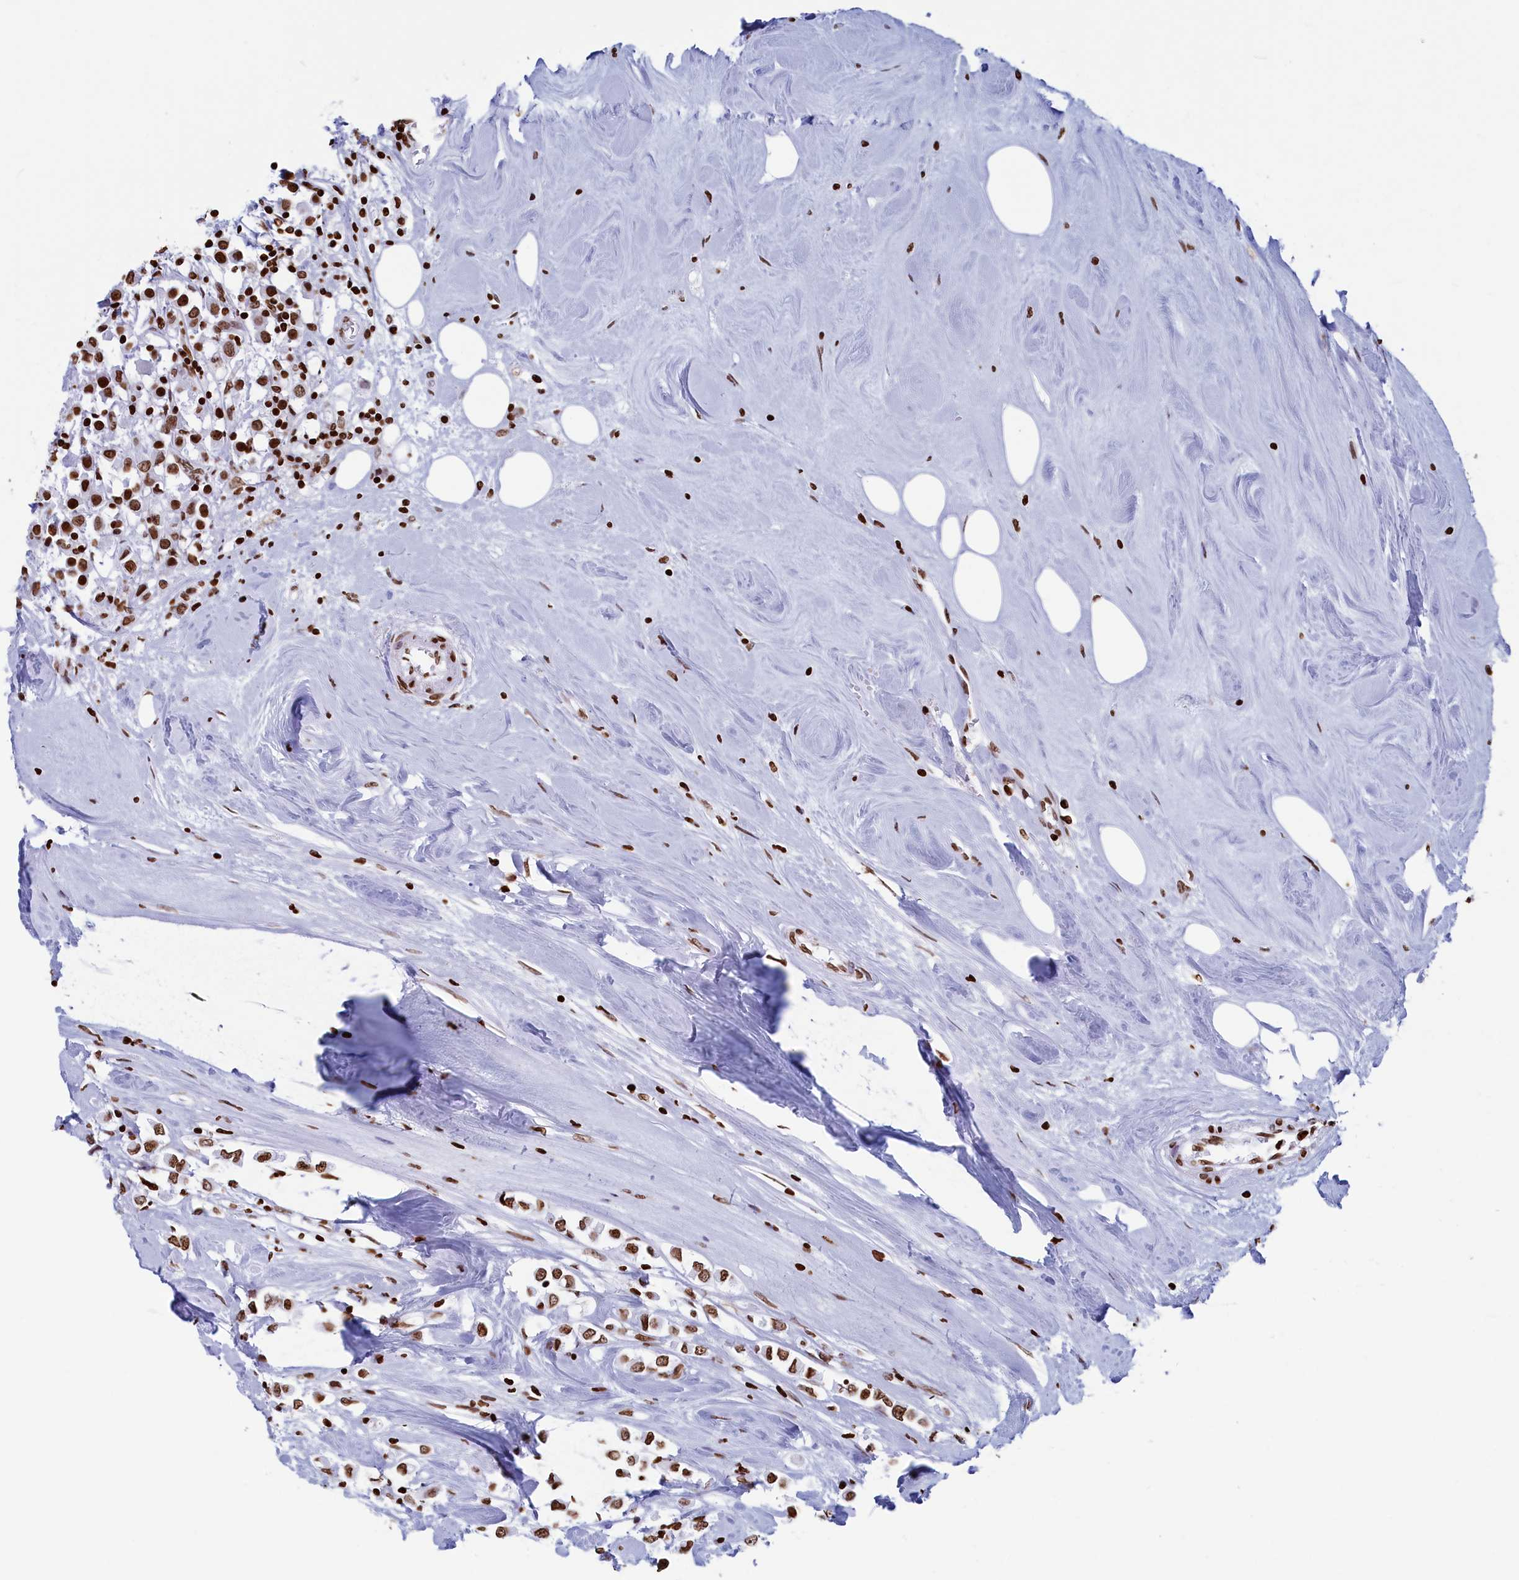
{"staining": {"intensity": "moderate", "quantity": ">75%", "location": "nuclear"}, "tissue": "breast cancer", "cell_type": "Tumor cells", "image_type": "cancer", "snomed": [{"axis": "morphology", "description": "Duct carcinoma"}, {"axis": "topography", "description": "Breast"}], "caption": "Breast cancer (invasive ductal carcinoma) stained with immunohistochemistry exhibits moderate nuclear positivity in approximately >75% of tumor cells. (brown staining indicates protein expression, while blue staining denotes nuclei).", "gene": "APOBEC3A", "patient": {"sex": "female", "age": 61}}